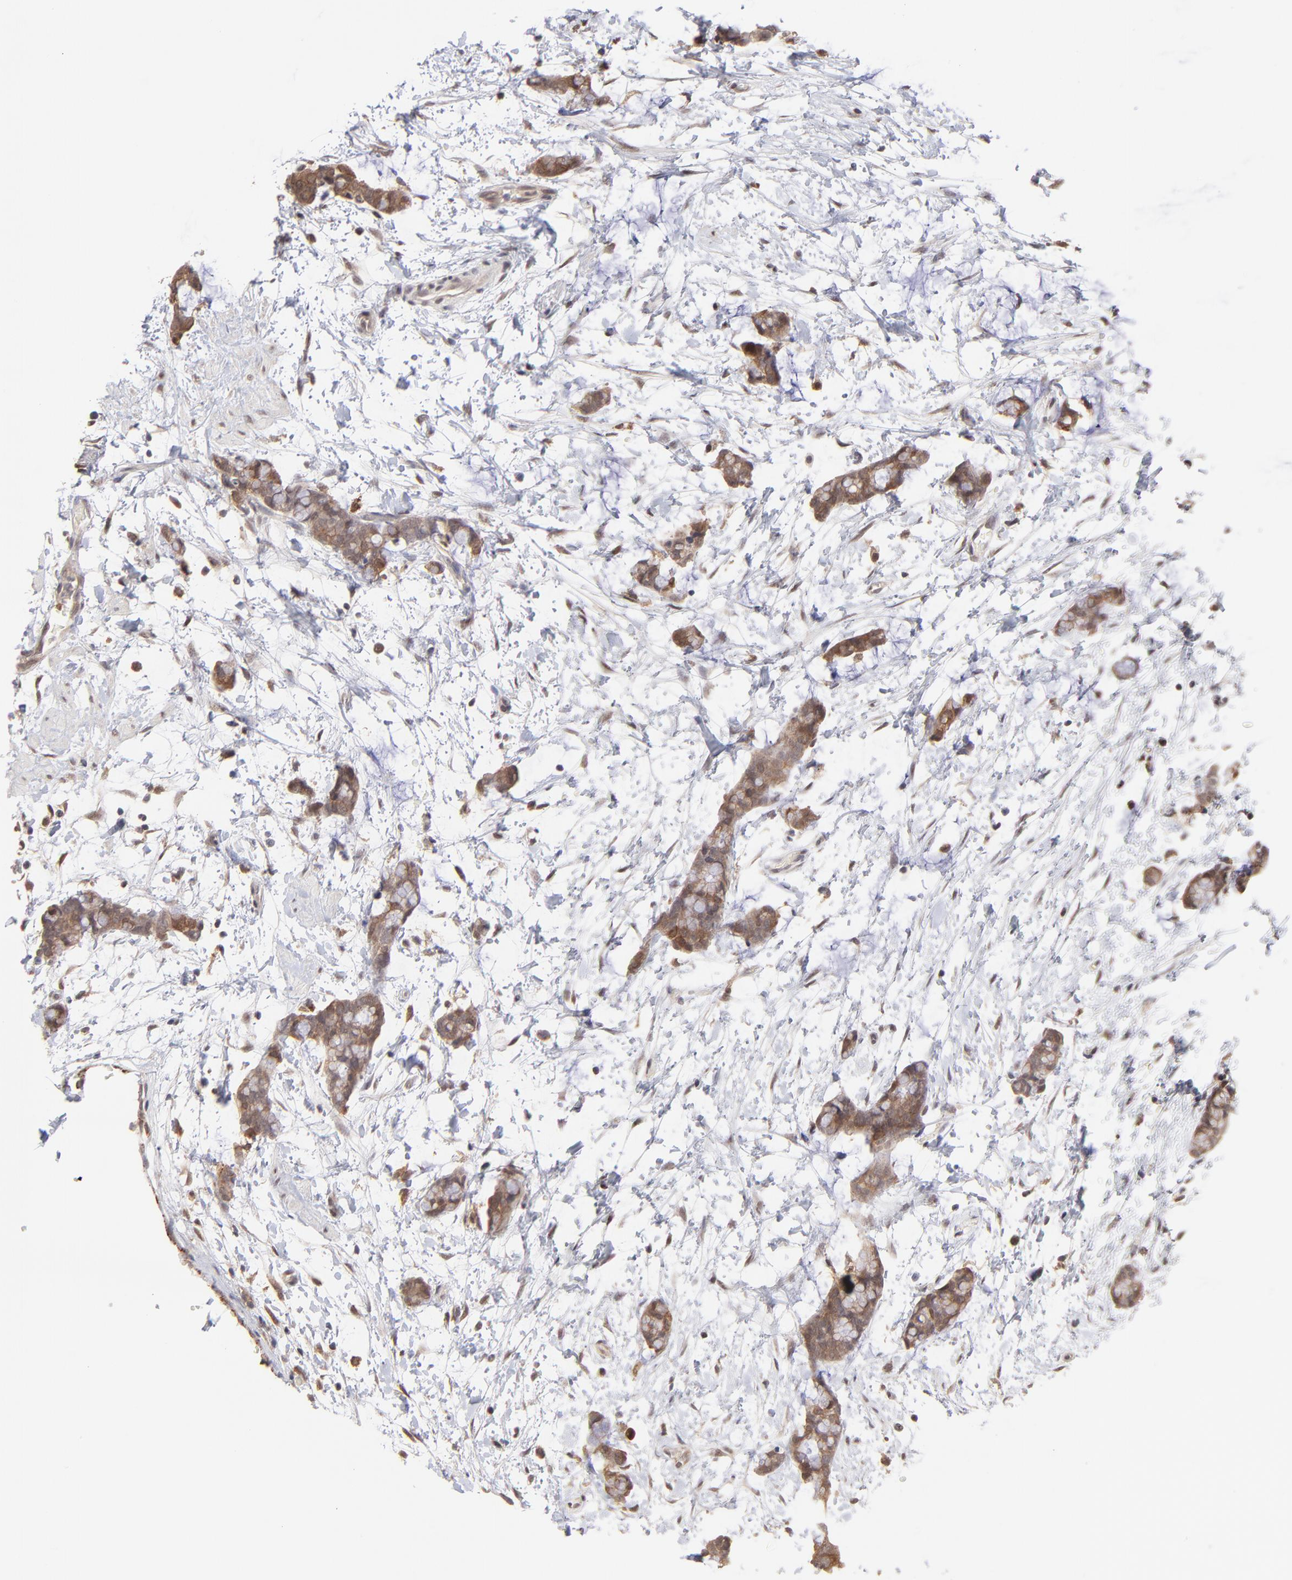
{"staining": {"intensity": "moderate", "quantity": ">75%", "location": "cytoplasmic/membranous"}, "tissue": "colorectal cancer", "cell_type": "Tumor cells", "image_type": "cancer", "snomed": [{"axis": "morphology", "description": "Adenocarcinoma, NOS"}, {"axis": "topography", "description": "Colon"}], "caption": "DAB (3,3'-diaminobenzidine) immunohistochemical staining of human colorectal cancer (adenocarcinoma) exhibits moderate cytoplasmic/membranous protein expression in about >75% of tumor cells.", "gene": "OAS1", "patient": {"sex": "male", "age": 14}}